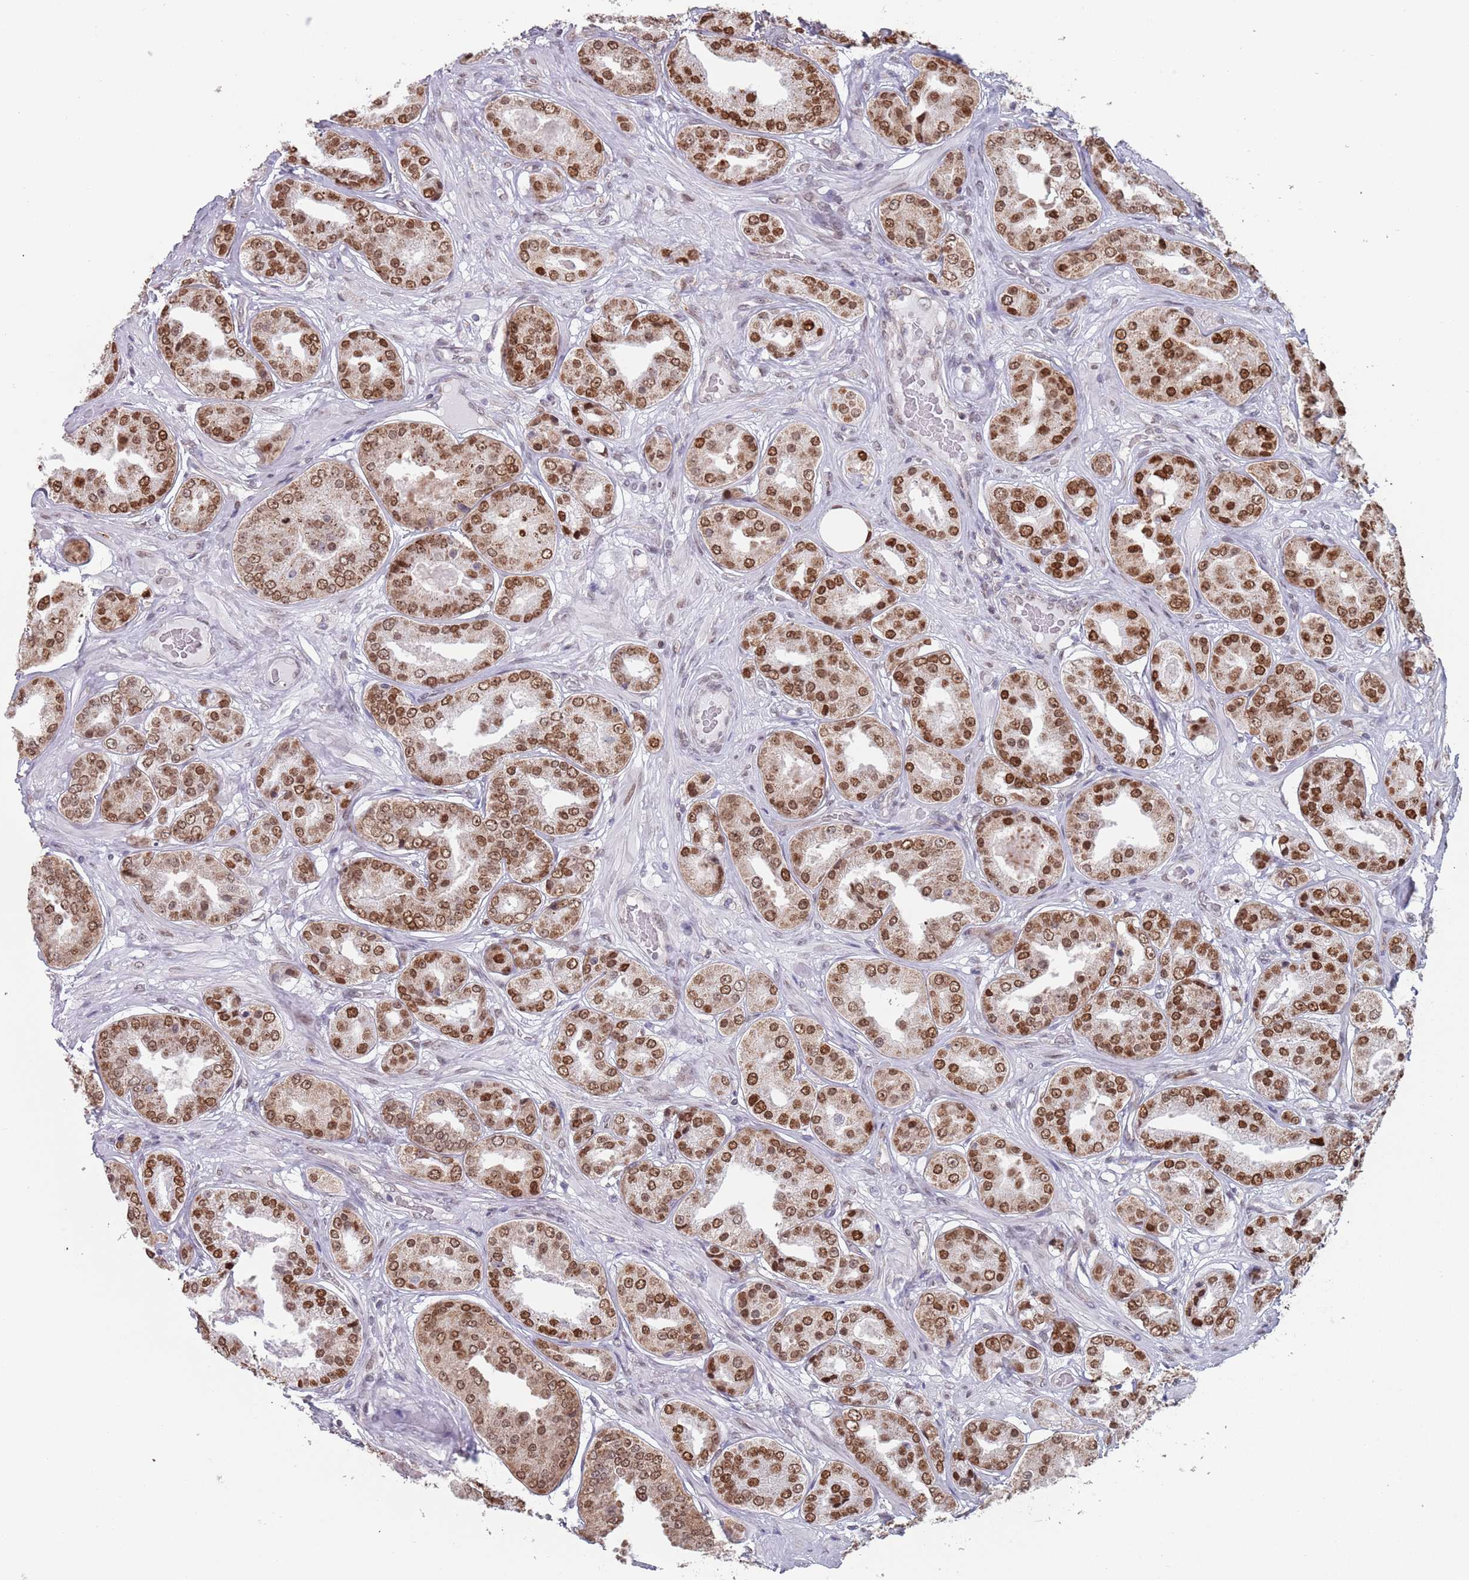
{"staining": {"intensity": "moderate", "quantity": ">75%", "location": "nuclear"}, "tissue": "prostate cancer", "cell_type": "Tumor cells", "image_type": "cancer", "snomed": [{"axis": "morphology", "description": "Adenocarcinoma, High grade"}, {"axis": "topography", "description": "Prostate"}], "caption": "This image displays immunohistochemistry staining of human prostate cancer (adenocarcinoma (high-grade)), with medium moderate nuclear expression in about >75% of tumor cells.", "gene": "MFSD12", "patient": {"sex": "male", "age": 63}}